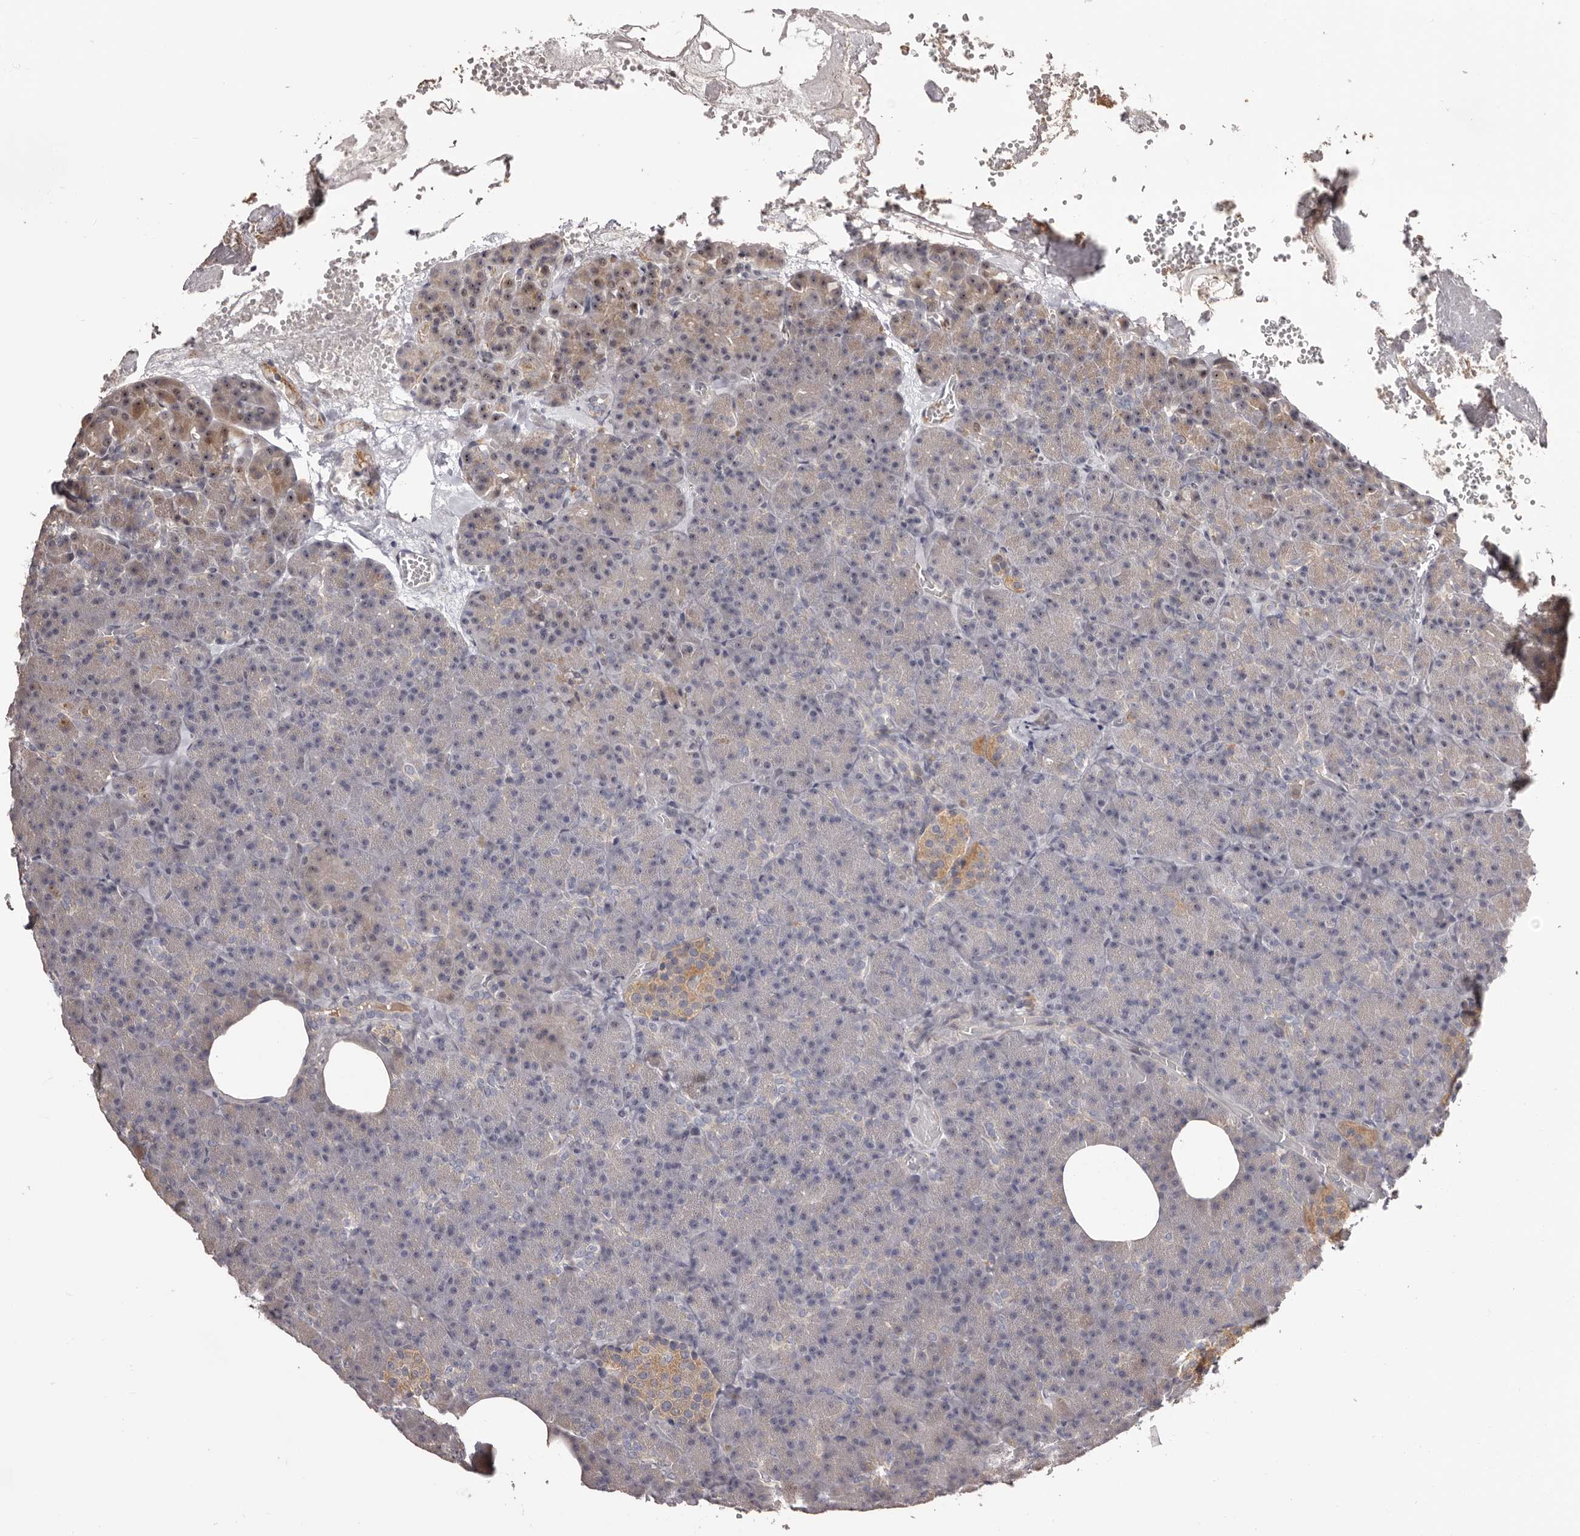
{"staining": {"intensity": "weak", "quantity": "<25%", "location": "cytoplasmic/membranous"}, "tissue": "pancreas", "cell_type": "Exocrine glandular cells", "image_type": "normal", "snomed": [{"axis": "morphology", "description": "Normal tissue, NOS"}, {"axis": "morphology", "description": "Carcinoid, malignant, NOS"}, {"axis": "topography", "description": "Pancreas"}], "caption": "Immunohistochemistry micrograph of normal pancreas stained for a protein (brown), which demonstrates no expression in exocrine glandular cells.", "gene": "ZCCHC7", "patient": {"sex": "female", "age": 35}}